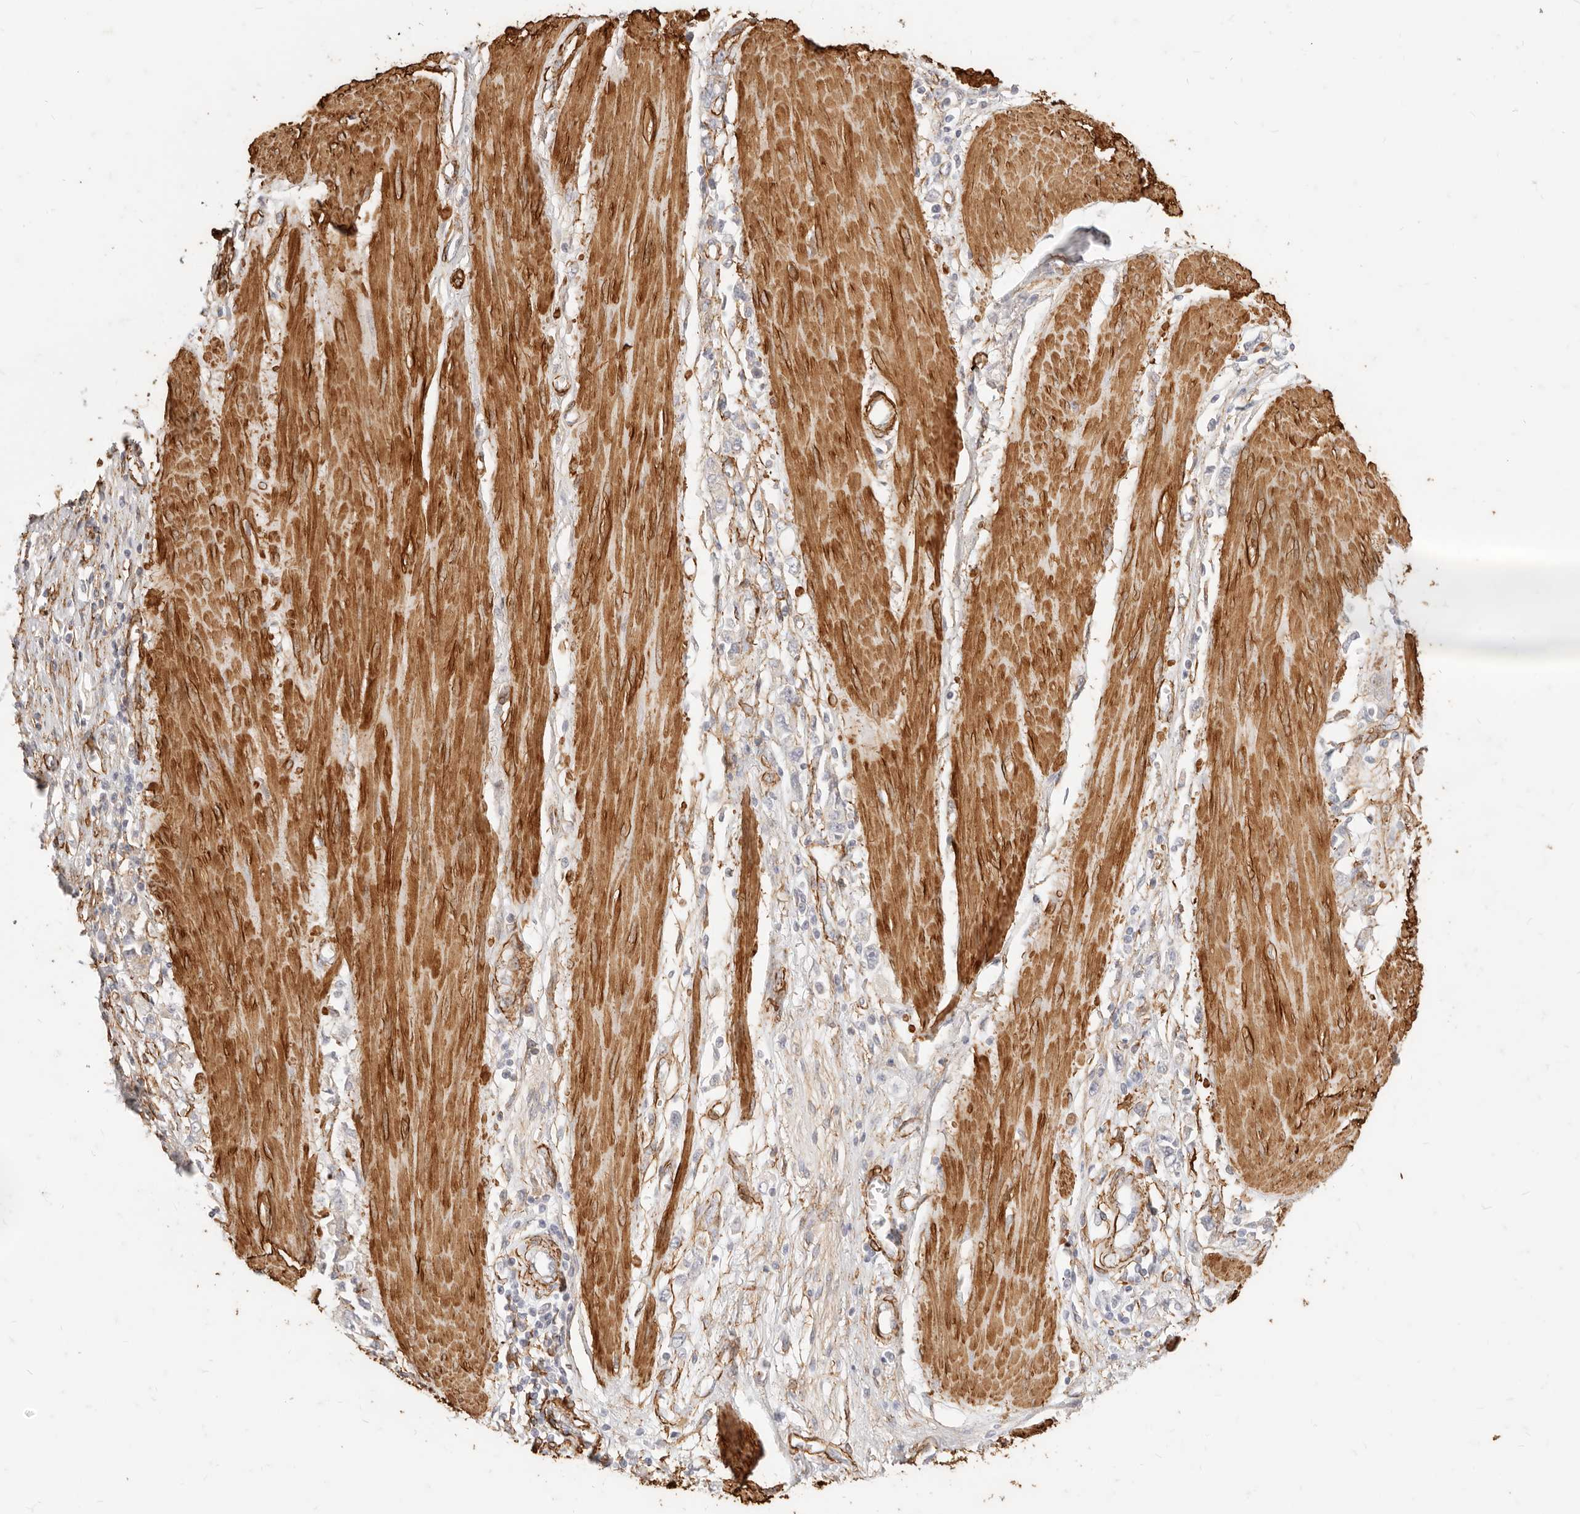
{"staining": {"intensity": "weak", "quantity": "<25%", "location": "cytoplasmic/membranous"}, "tissue": "stomach cancer", "cell_type": "Tumor cells", "image_type": "cancer", "snomed": [{"axis": "morphology", "description": "Adenocarcinoma, NOS"}, {"axis": "topography", "description": "Stomach"}], "caption": "DAB (3,3'-diaminobenzidine) immunohistochemical staining of human stomach cancer shows no significant expression in tumor cells.", "gene": "TMTC2", "patient": {"sex": "female", "age": 76}}